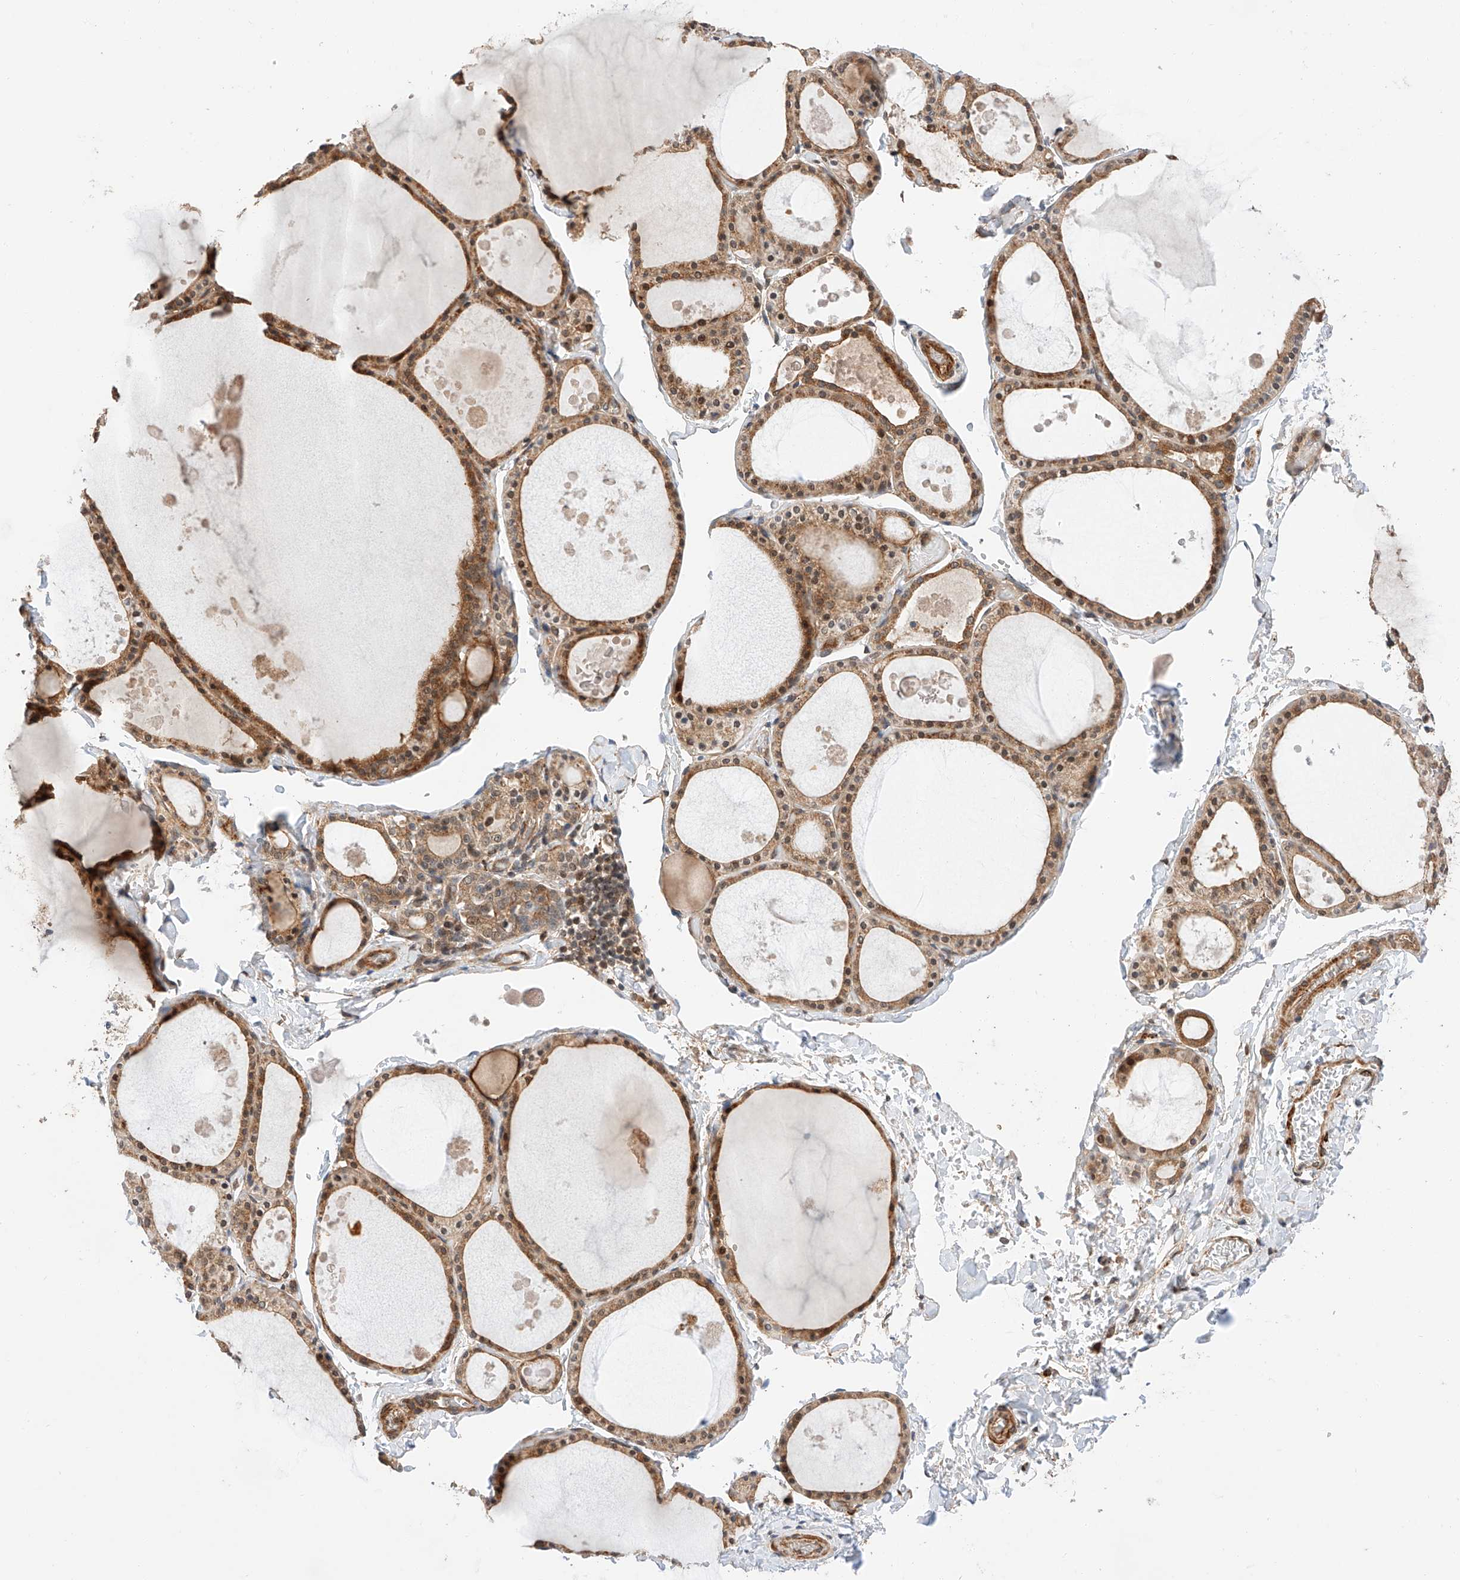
{"staining": {"intensity": "moderate", "quantity": ">75%", "location": "cytoplasmic/membranous"}, "tissue": "thyroid gland", "cell_type": "Glandular cells", "image_type": "normal", "snomed": [{"axis": "morphology", "description": "Normal tissue, NOS"}, {"axis": "topography", "description": "Thyroid gland"}], "caption": "A brown stain highlights moderate cytoplasmic/membranous positivity of a protein in glandular cells of unremarkable human thyroid gland.", "gene": "RAB23", "patient": {"sex": "male", "age": 56}}